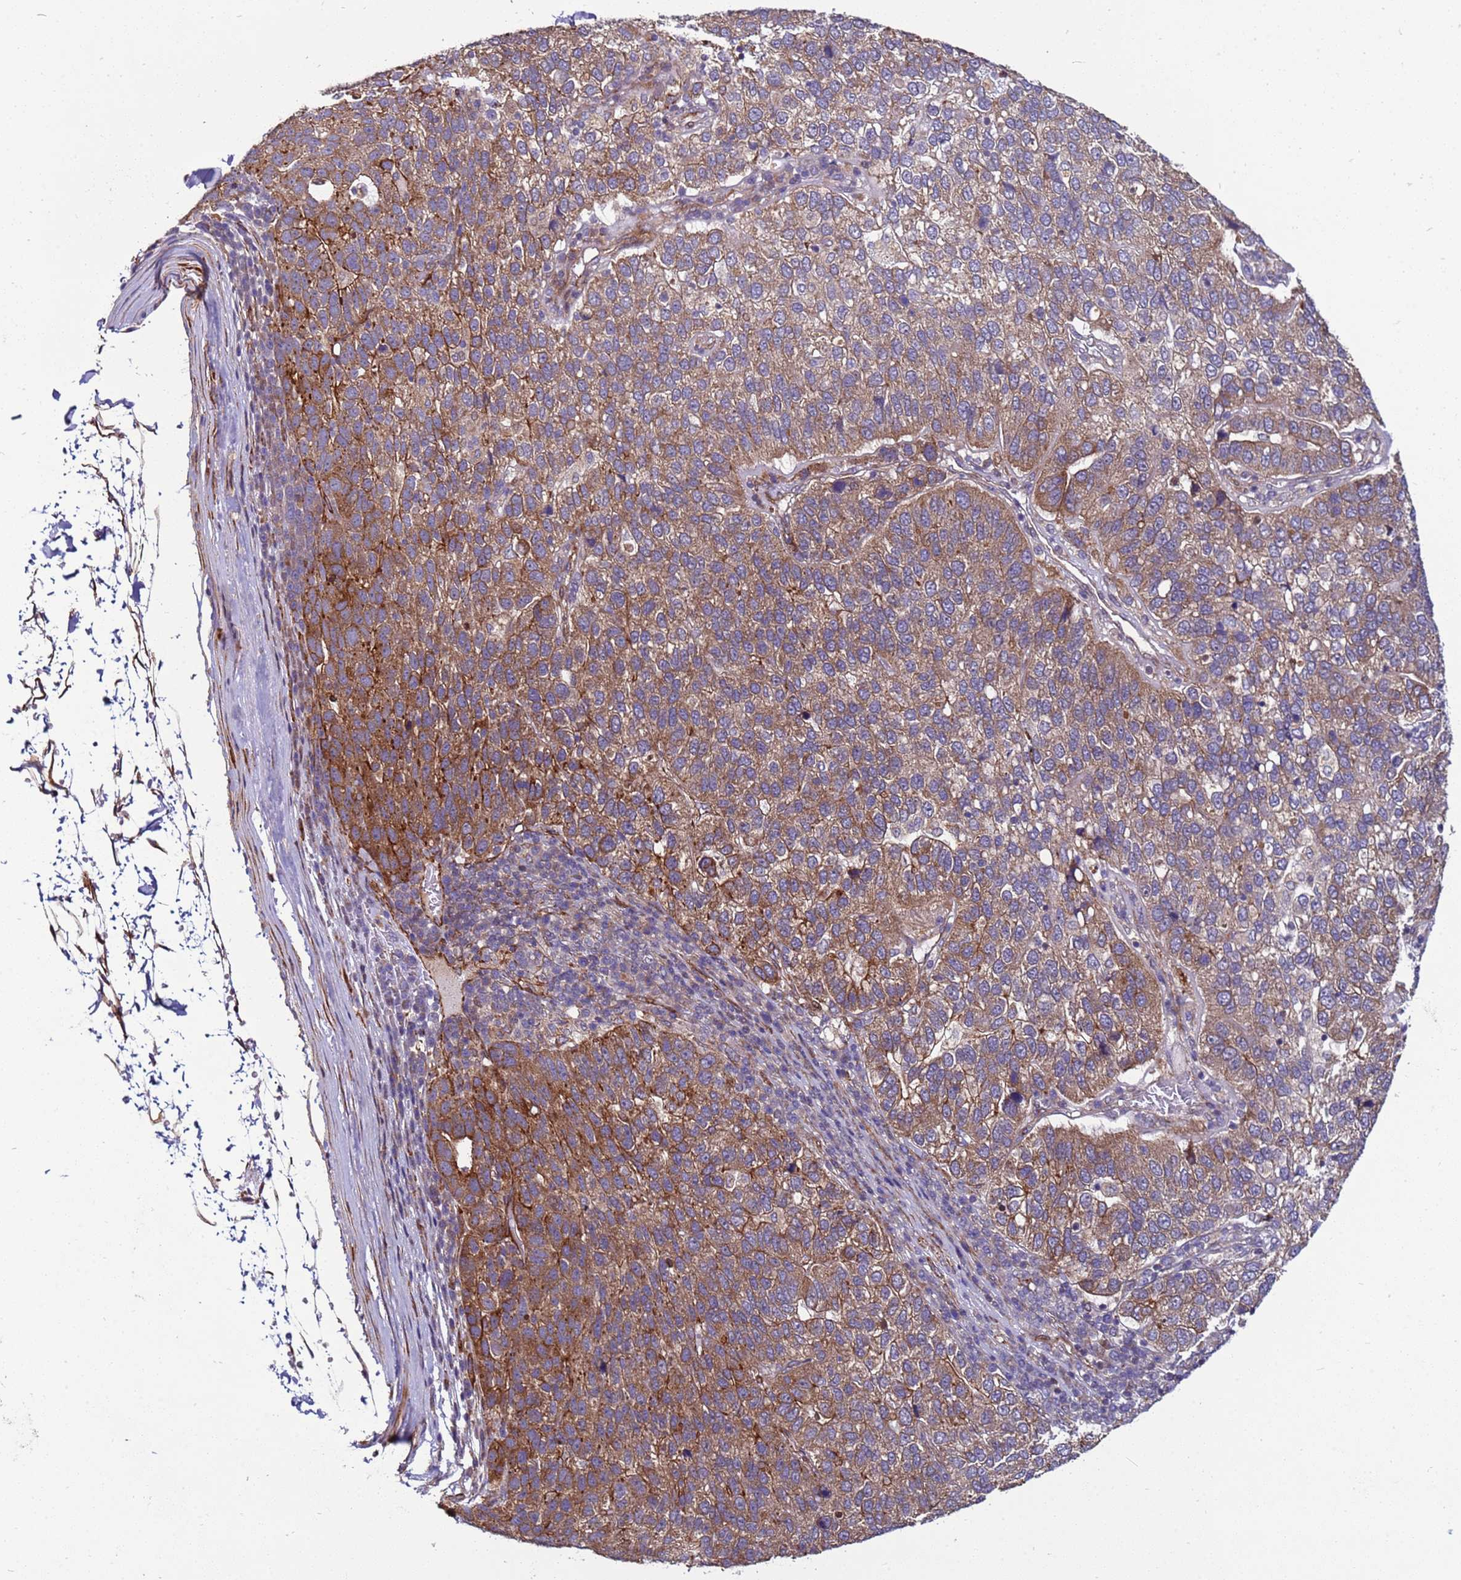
{"staining": {"intensity": "moderate", "quantity": ">75%", "location": "cytoplasmic/membranous"}, "tissue": "pancreatic cancer", "cell_type": "Tumor cells", "image_type": "cancer", "snomed": [{"axis": "morphology", "description": "Adenocarcinoma, NOS"}, {"axis": "topography", "description": "Pancreas"}], "caption": "The immunohistochemical stain labels moderate cytoplasmic/membranous positivity in tumor cells of pancreatic cancer (adenocarcinoma) tissue.", "gene": "MCRIP1", "patient": {"sex": "female", "age": 61}}